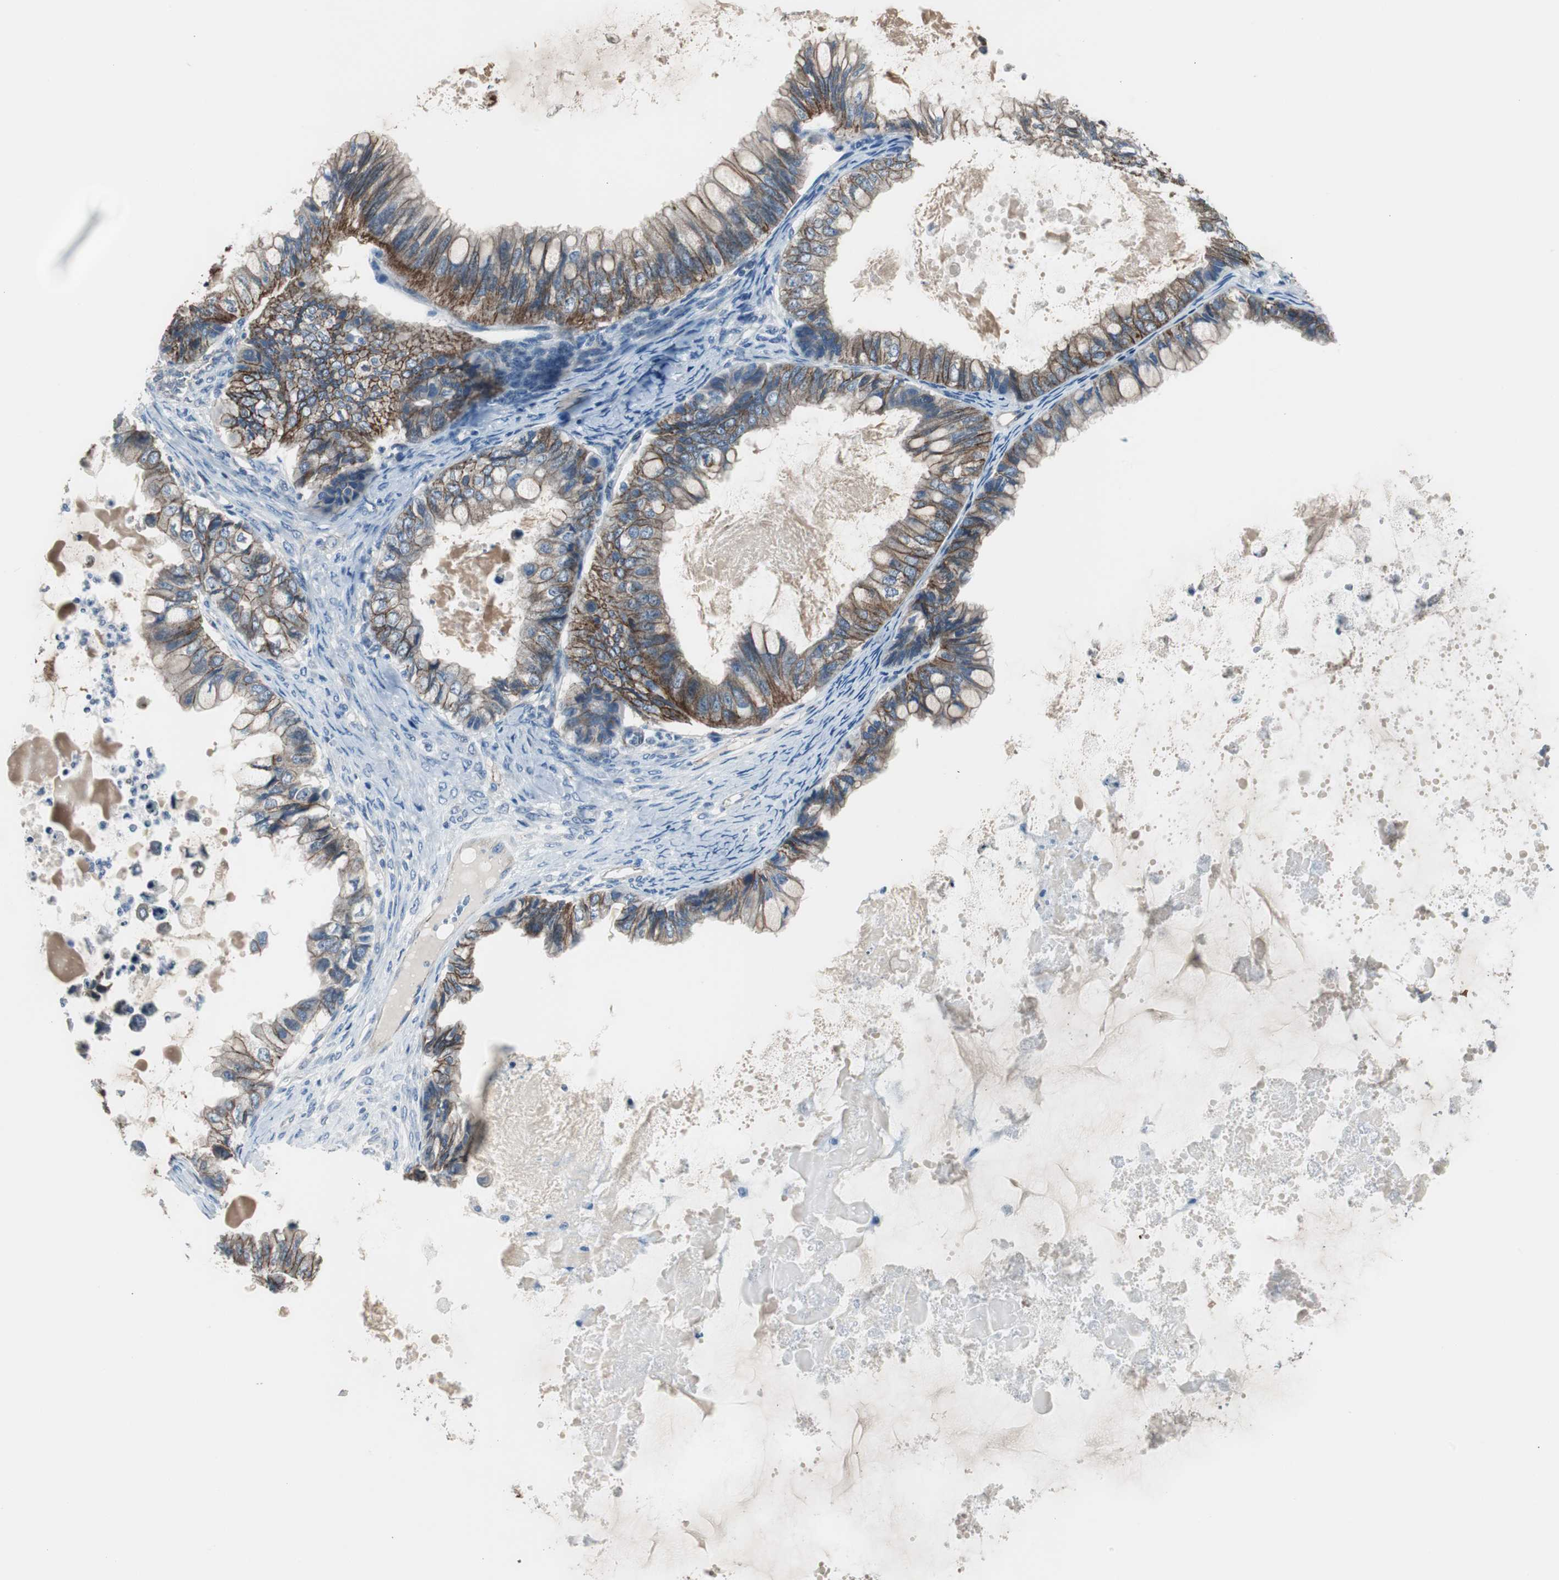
{"staining": {"intensity": "strong", "quantity": ">75%", "location": "cytoplasmic/membranous"}, "tissue": "ovarian cancer", "cell_type": "Tumor cells", "image_type": "cancer", "snomed": [{"axis": "morphology", "description": "Cystadenocarcinoma, mucinous, NOS"}, {"axis": "topography", "description": "Ovary"}], "caption": "A brown stain highlights strong cytoplasmic/membranous positivity of a protein in mucinous cystadenocarcinoma (ovarian) tumor cells. The staining was performed using DAB (3,3'-diaminobenzidine) to visualize the protein expression in brown, while the nuclei were stained in blue with hematoxylin (Magnification: 20x).", "gene": "STXBP4", "patient": {"sex": "female", "age": 80}}